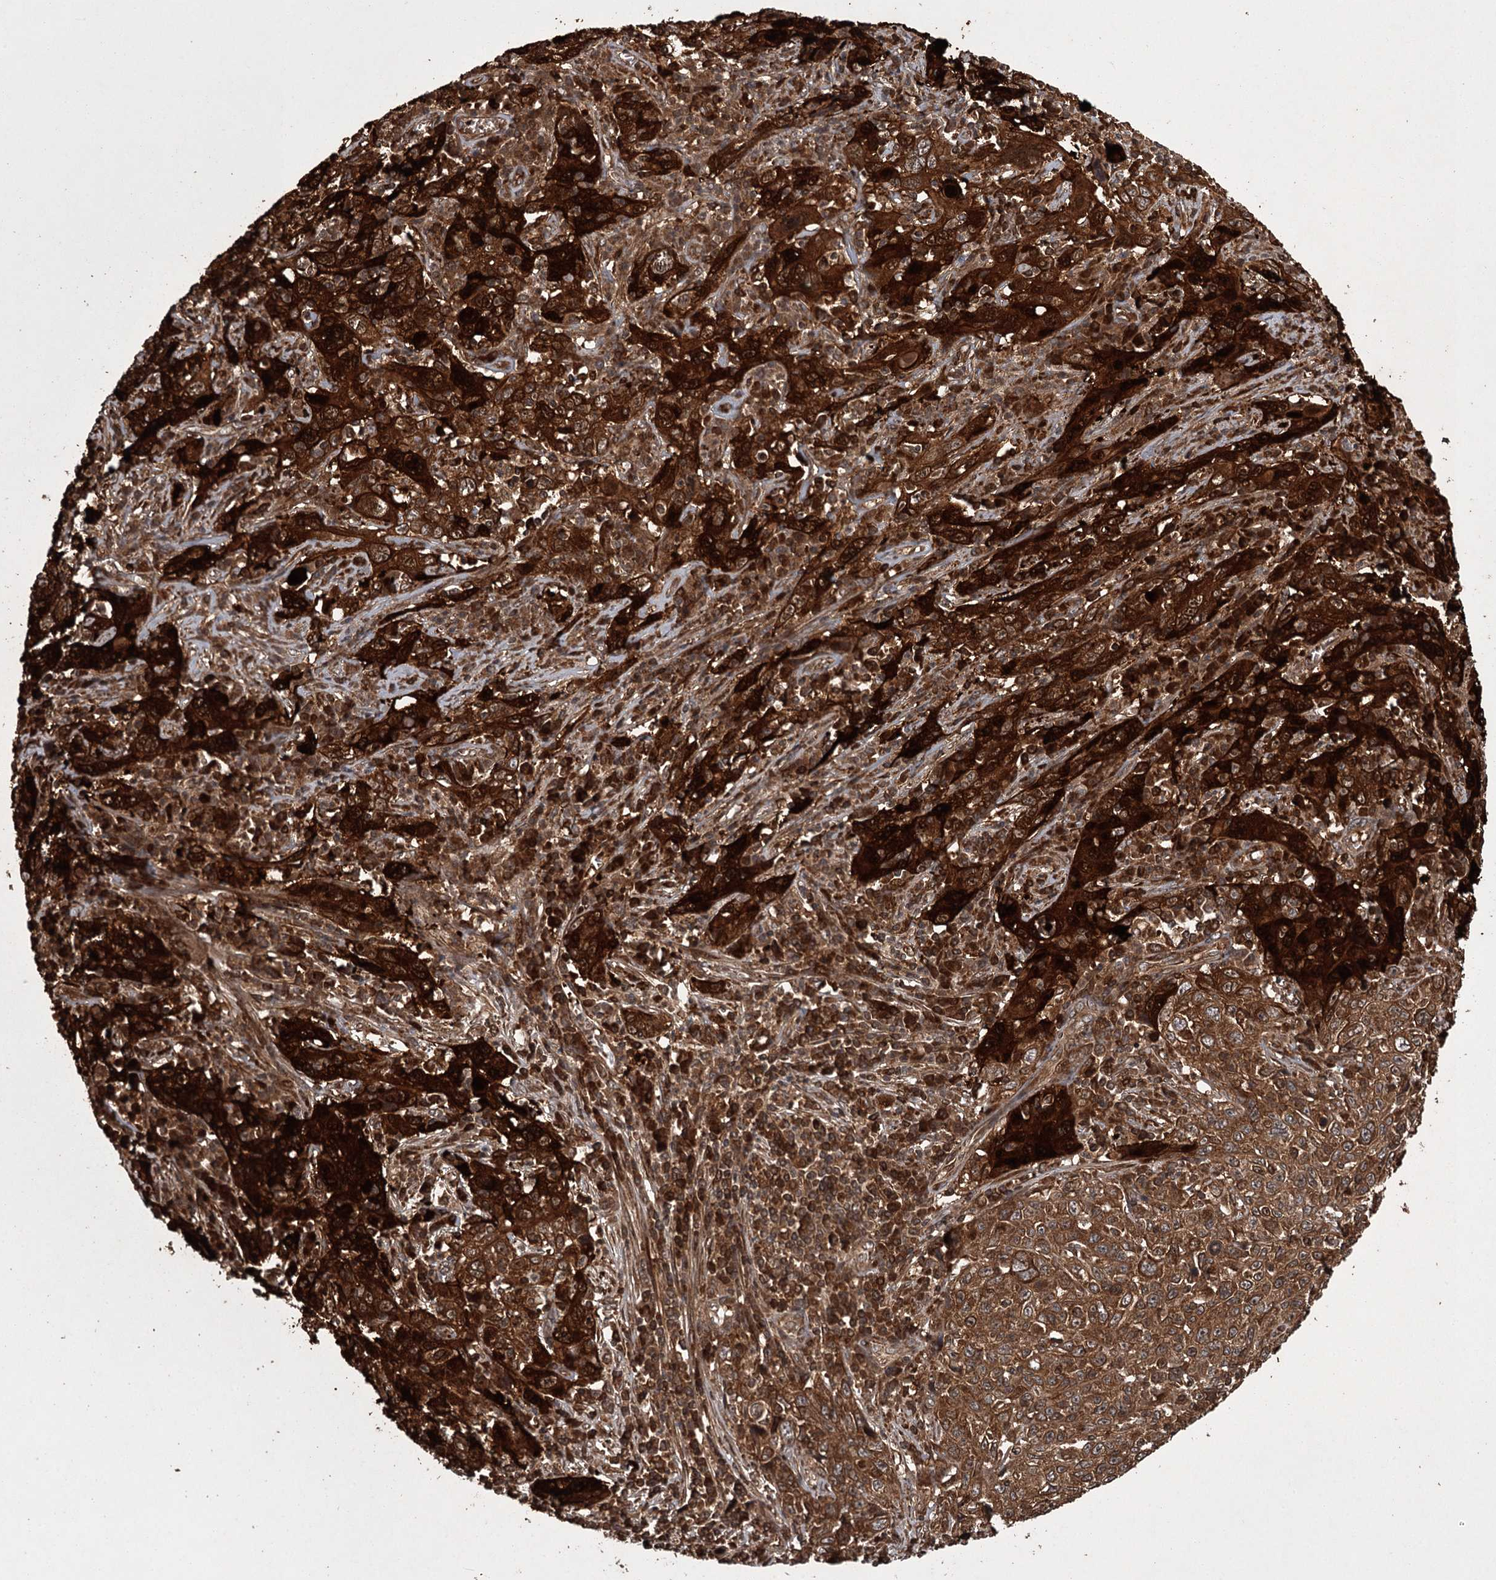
{"staining": {"intensity": "strong", "quantity": ">75%", "location": "cytoplasmic/membranous"}, "tissue": "cervical cancer", "cell_type": "Tumor cells", "image_type": "cancer", "snomed": [{"axis": "morphology", "description": "Squamous cell carcinoma, NOS"}, {"axis": "topography", "description": "Cervix"}], "caption": "Protein expression analysis of cervical cancer demonstrates strong cytoplasmic/membranous staining in about >75% of tumor cells. The staining was performed using DAB (3,3'-diaminobenzidine) to visualize the protein expression in brown, while the nuclei were stained in blue with hematoxylin (Magnification: 20x).", "gene": "RPAP3", "patient": {"sex": "female", "age": 46}}